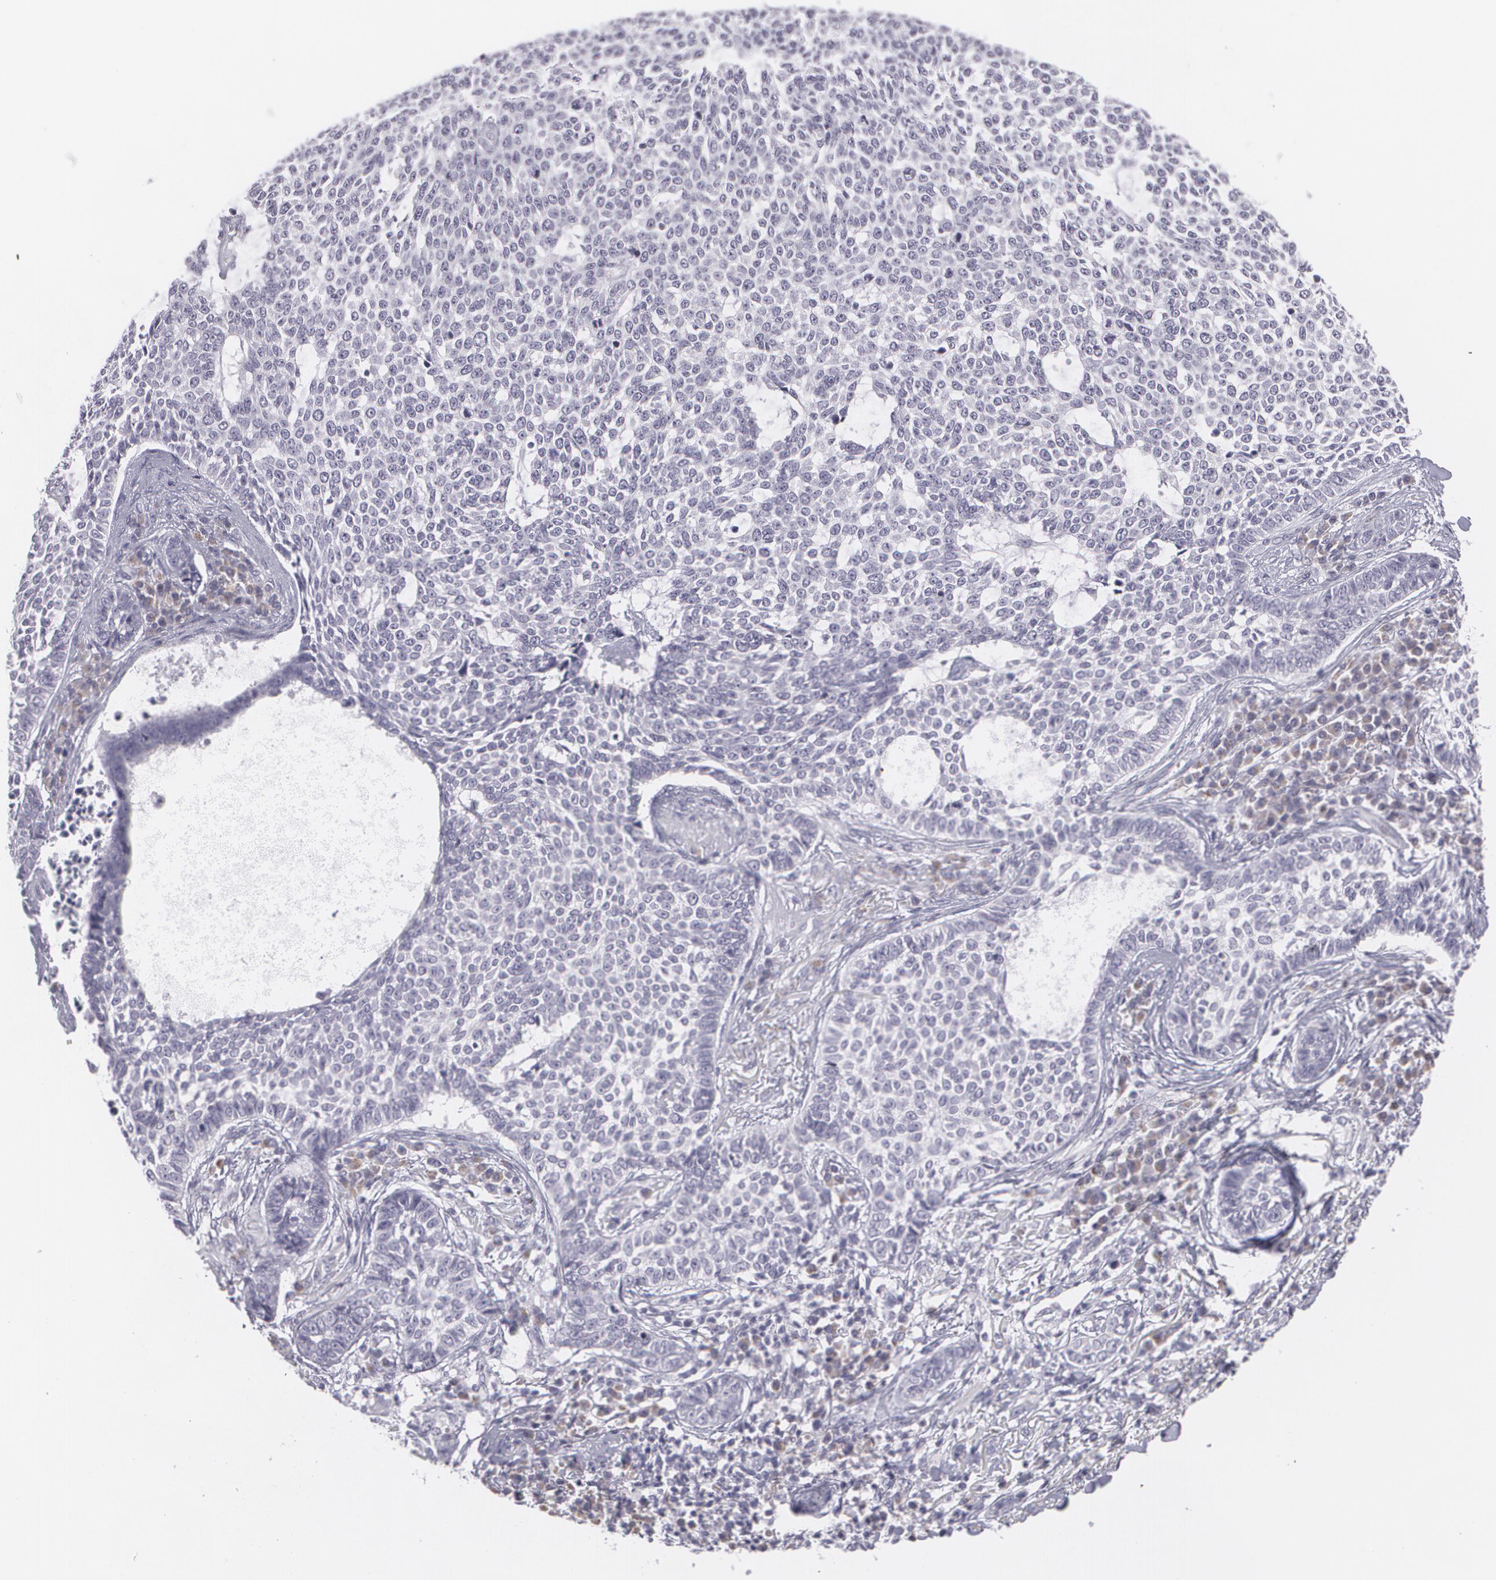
{"staining": {"intensity": "negative", "quantity": "none", "location": "none"}, "tissue": "skin cancer", "cell_type": "Tumor cells", "image_type": "cancer", "snomed": [{"axis": "morphology", "description": "Basal cell carcinoma"}, {"axis": "topography", "description": "Skin"}], "caption": "This image is of skin cancer (basal cell carcinoma) stained with immunohistochemistry to label a protein in brown with the nuclei are counter-stained blue. There is no positivity in tumor cells.", "gene": "MBNL3", "patient": {"sex": "female", "age": 89}}